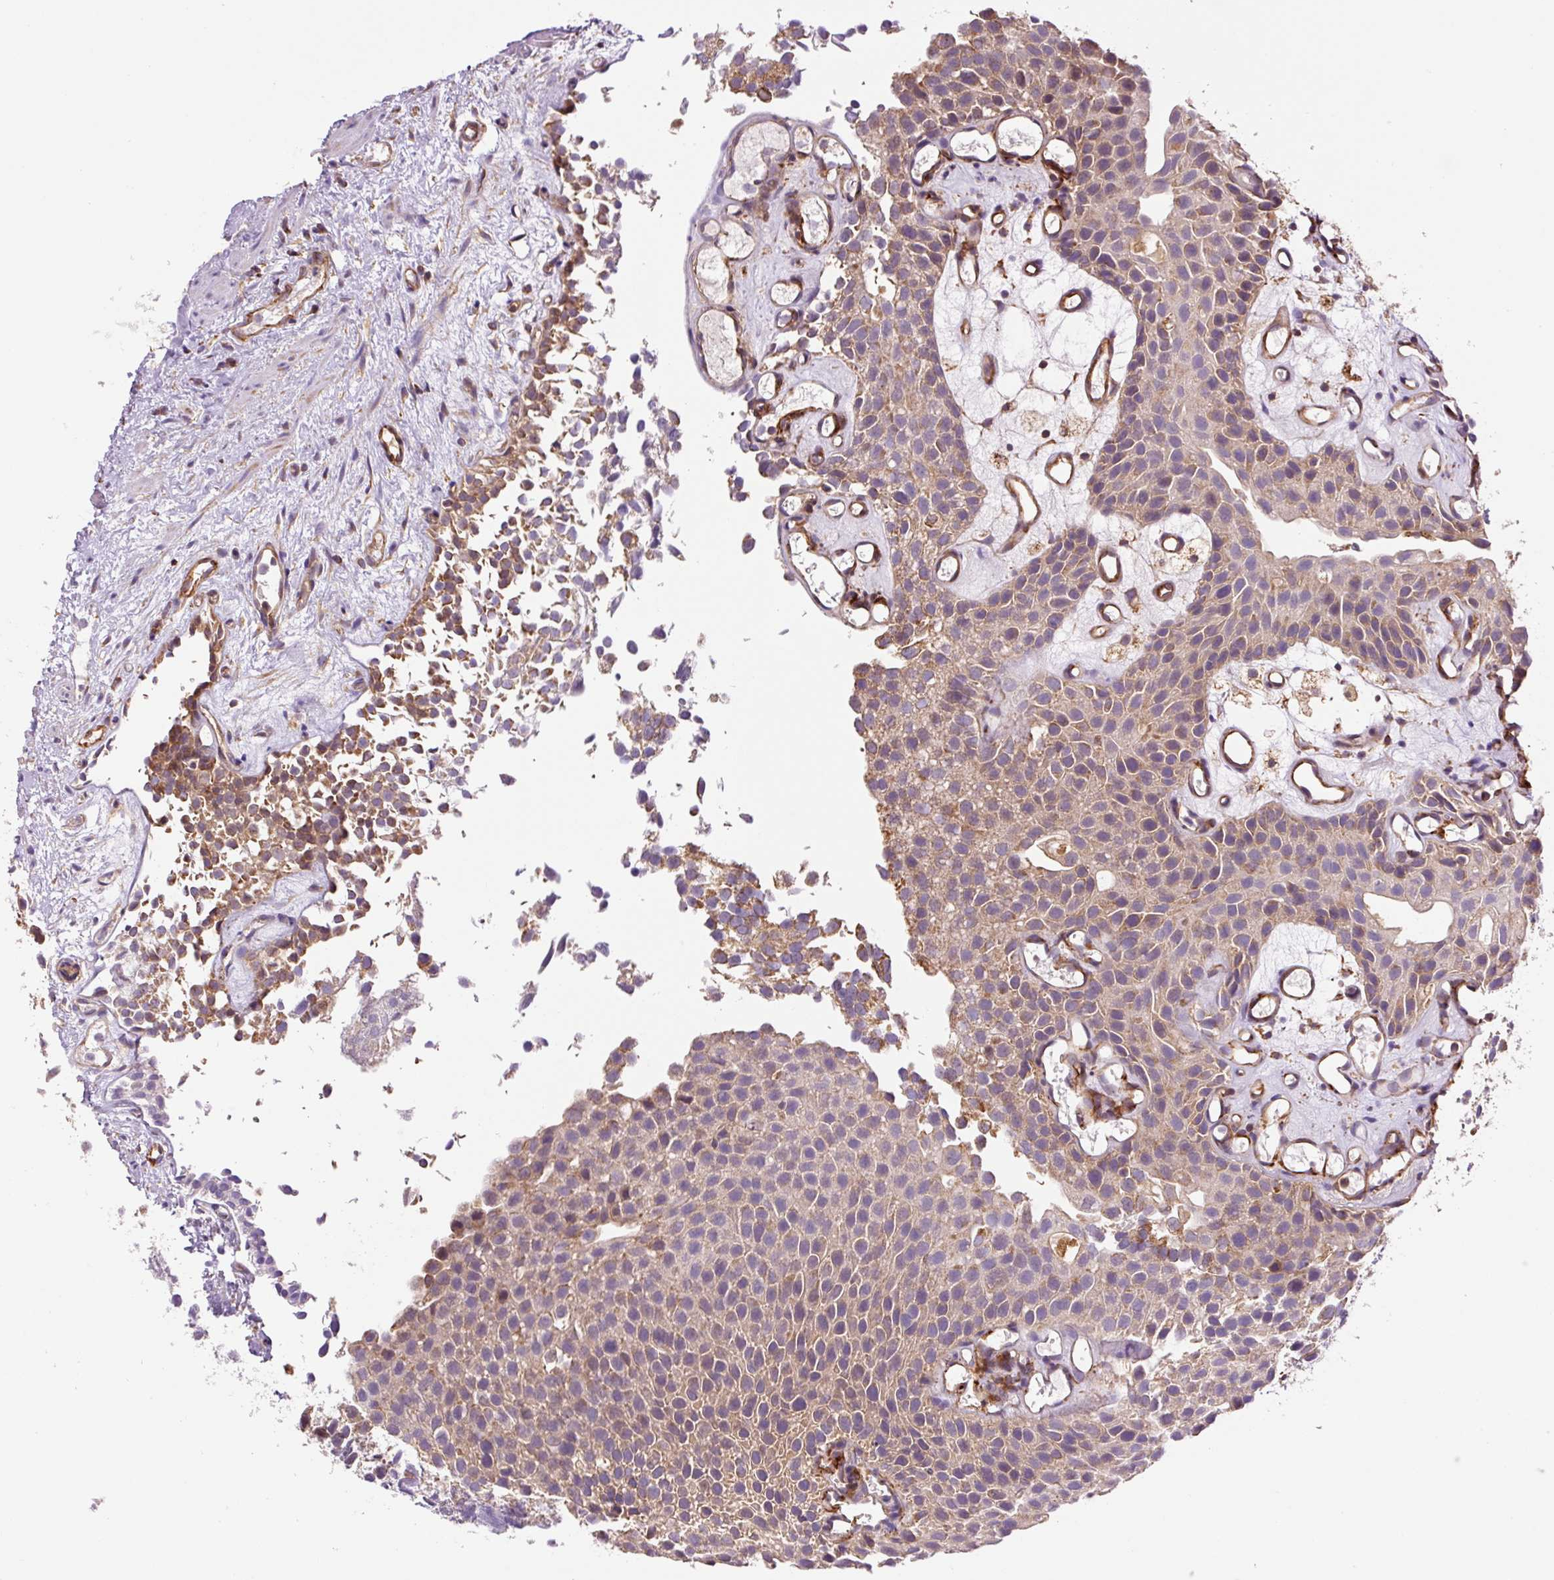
{"staining": {"intensity": "weak", "quantity": ">75%", "location": "cytoplasmic/membranous"}, "tissue": "urothelial cancer", "cell_type": "Tumor cells", "image_type": "cancer", "snomed": [{"axis": "morphology", "description": "Urothelial carcinoma, Low grade"}, {"axis": "topography", "description": "Urinary bladder"}], "caption": "Approximately >75% of tumor cells in human urothelial carcinoma (low-grade) exhibit weak cytoplasmic/membranous protein staining as visualized by brown immunohistochemical staining.", "gene": "PCK2", "patient": {"sex": "male", "age": 88}}